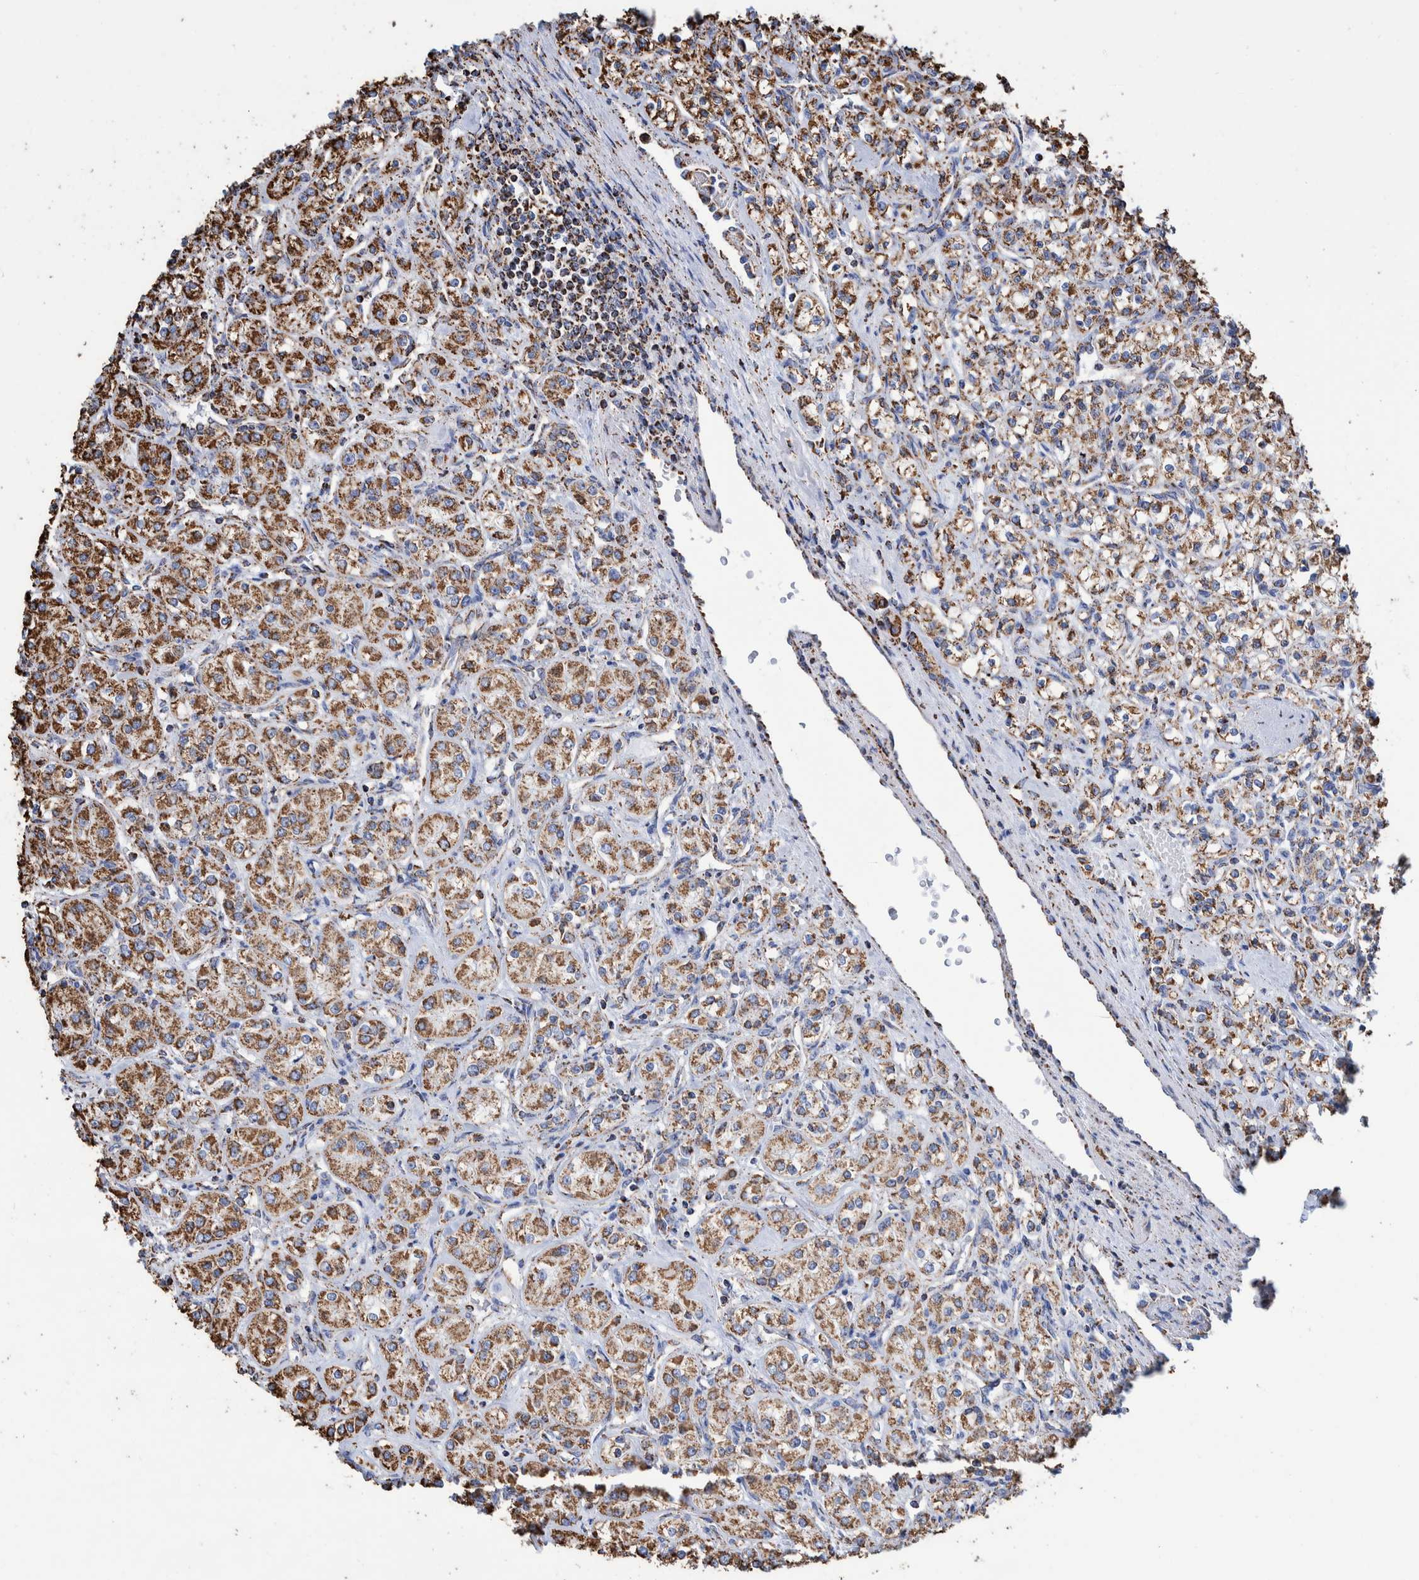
{"staining": {"intensity": "strong", "quantity": ">75%", "location": "cytoplasmic/membranous"}, "tissue": "renal cancer", "cell_type": "Tumor cells", "image_type": "cancer", "snomed": [{"axis": "morphology", "description": "Adenocarcinoma, NOS"}, {"axis": "topography", "description": "Kidney"}], "caption": "High-power microscopy captured an IHC image of adenocarcinoma (renal), revealing strong cytoplasmic/membranous positivity in about >75% of tumor cells.", "gene": "VPS26C", "patient": {"sex": "male", "age": 77}}